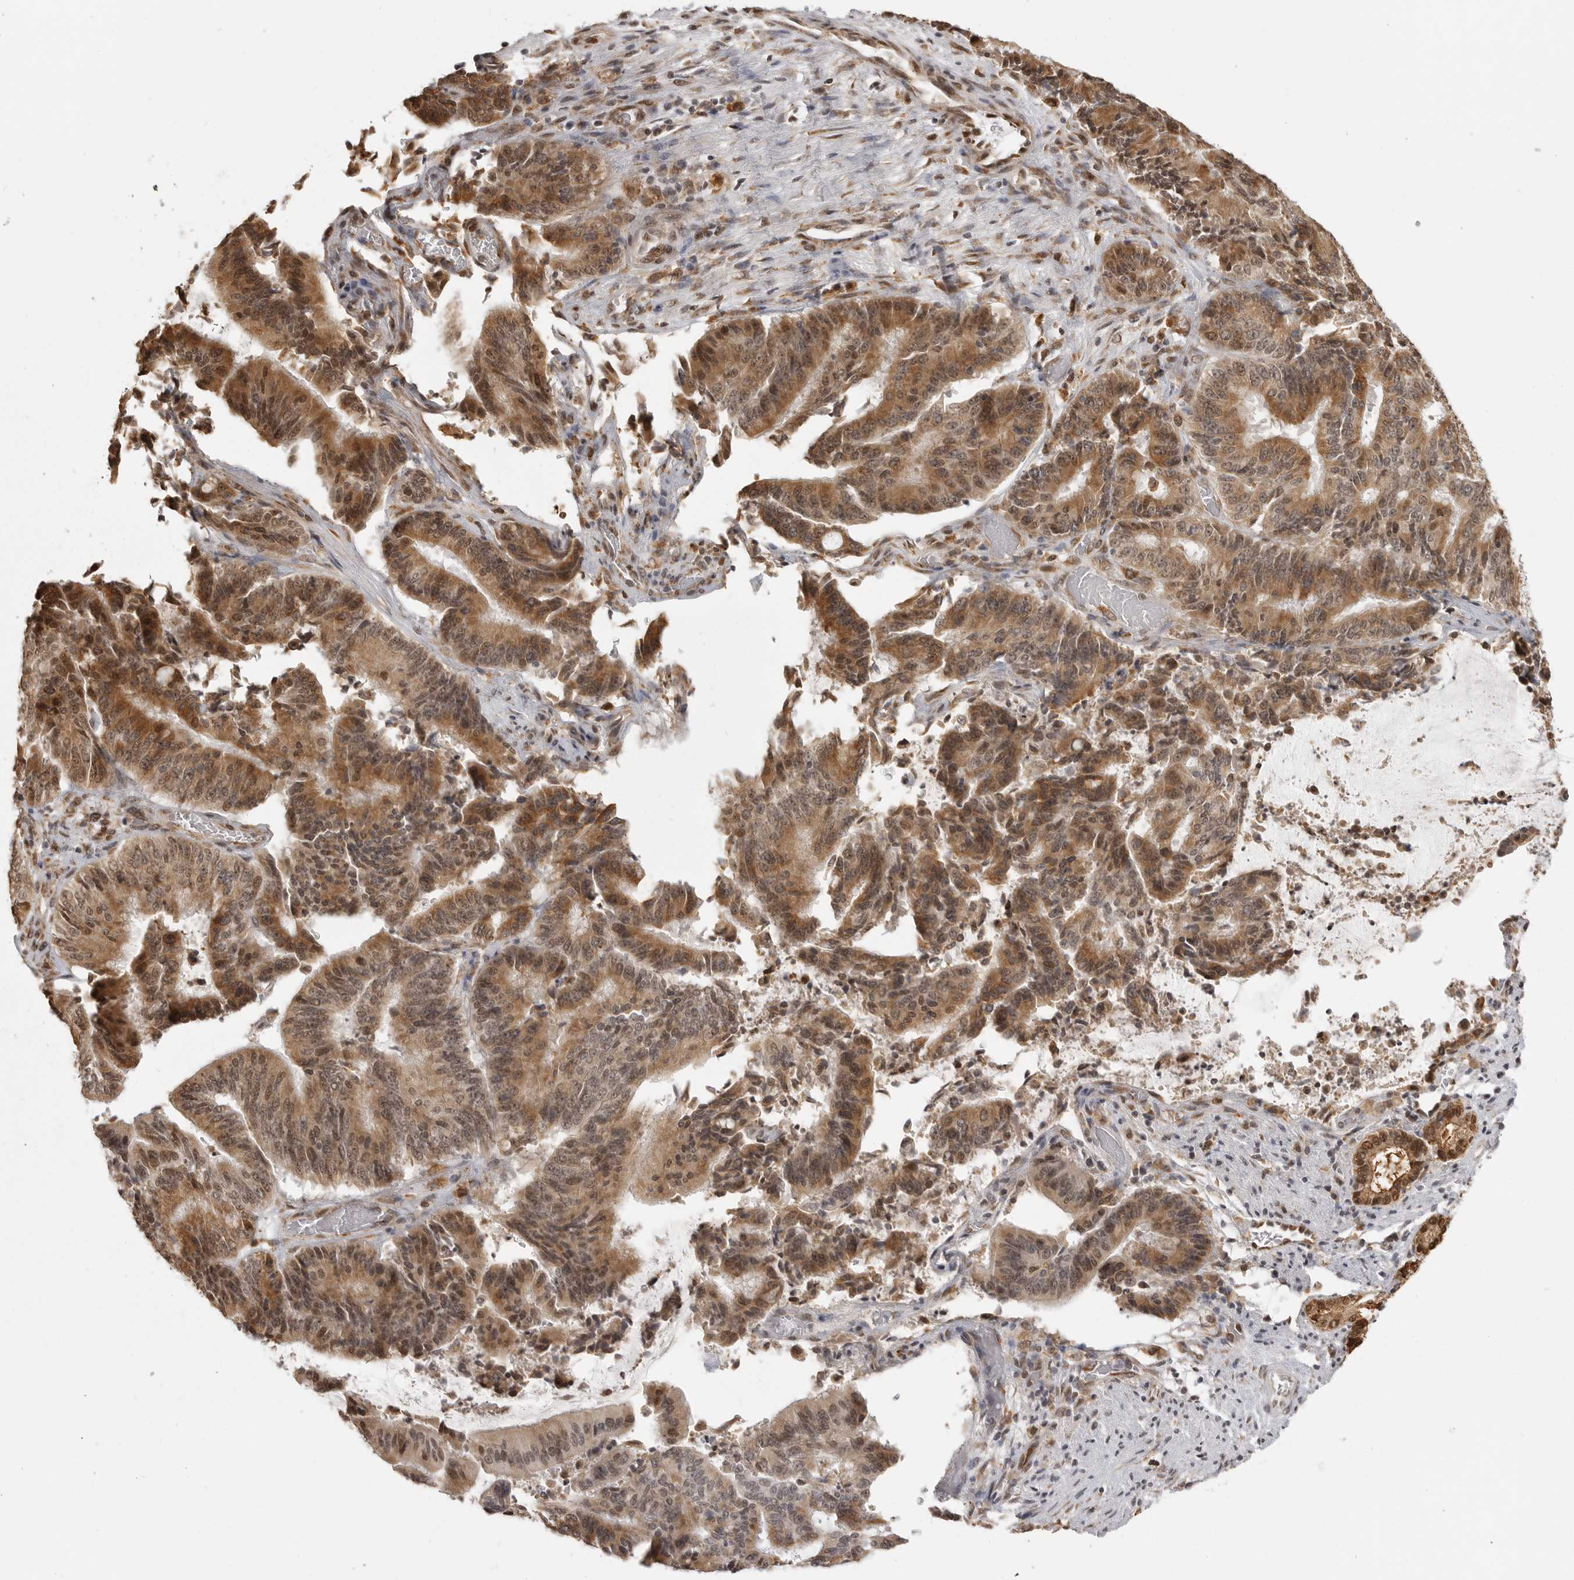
{"staining": {"intensity": "moderate", "quantity": ">75%", "location": "cytoplasmic/membranous,nuclear"}, "tissue": "liver cancer", "cell_type": "Tumor cells", "image_type": "cancer", "snomed": [{"axis": "morphology", "description": "Normal tissue, NOS"}, {"axis": "morphology", "description": "Cholangiocarcinoma"}, {"axis": "topography", "description": "Liver"}, {"axis": "topography", "description": "Peripheral nerve tissue"}], "caption": "Tumor cells display medium levels of moderate cytoplasmic/membranous and nuclear expression in about >75% of cells in human liver cancer (cholangiocarcinoma). Immunohistochemistry stains the protein of interest in brown and the nuclei are stained blue.", "gene": "ISG20L2", "patient": {"sex": "female", "age": 73}}